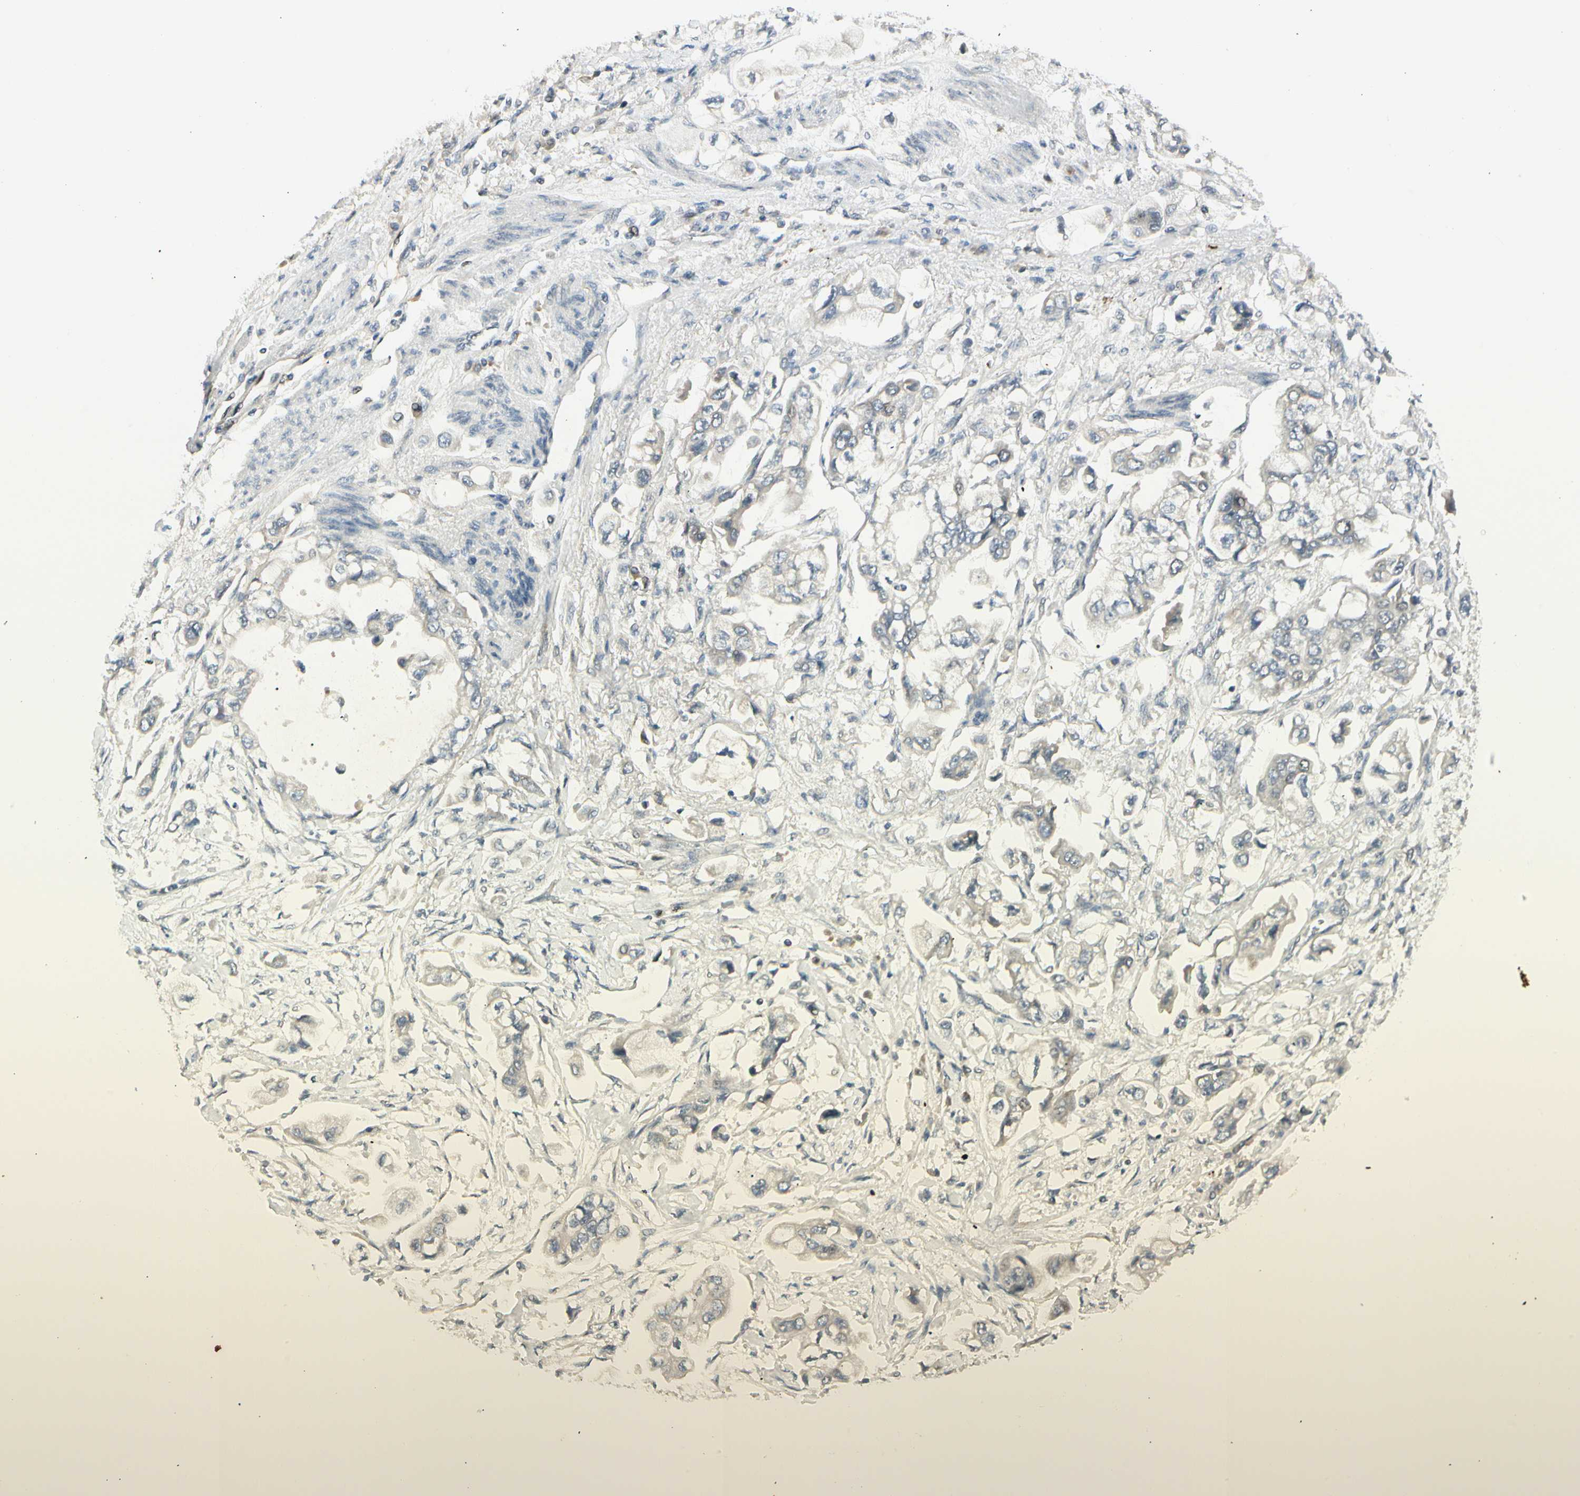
{"staining": {"intensity": "negative", "quantity": "none", "location": "none"}, "tissue": "stomach cancer", "cell_type": "Tumor cells", "image_type": "cancer", "snomed": [{"axis": "morphology", "description": "Adenocarcinoma, NOS"}, {"axis": "topography", "description": "Stomach"}], "caption": "The IHC image has no significant expression in tumor cells of stomach cancer tissue.", "gene": "PITX1", "patient": {"sex": "male", "age": 62}}